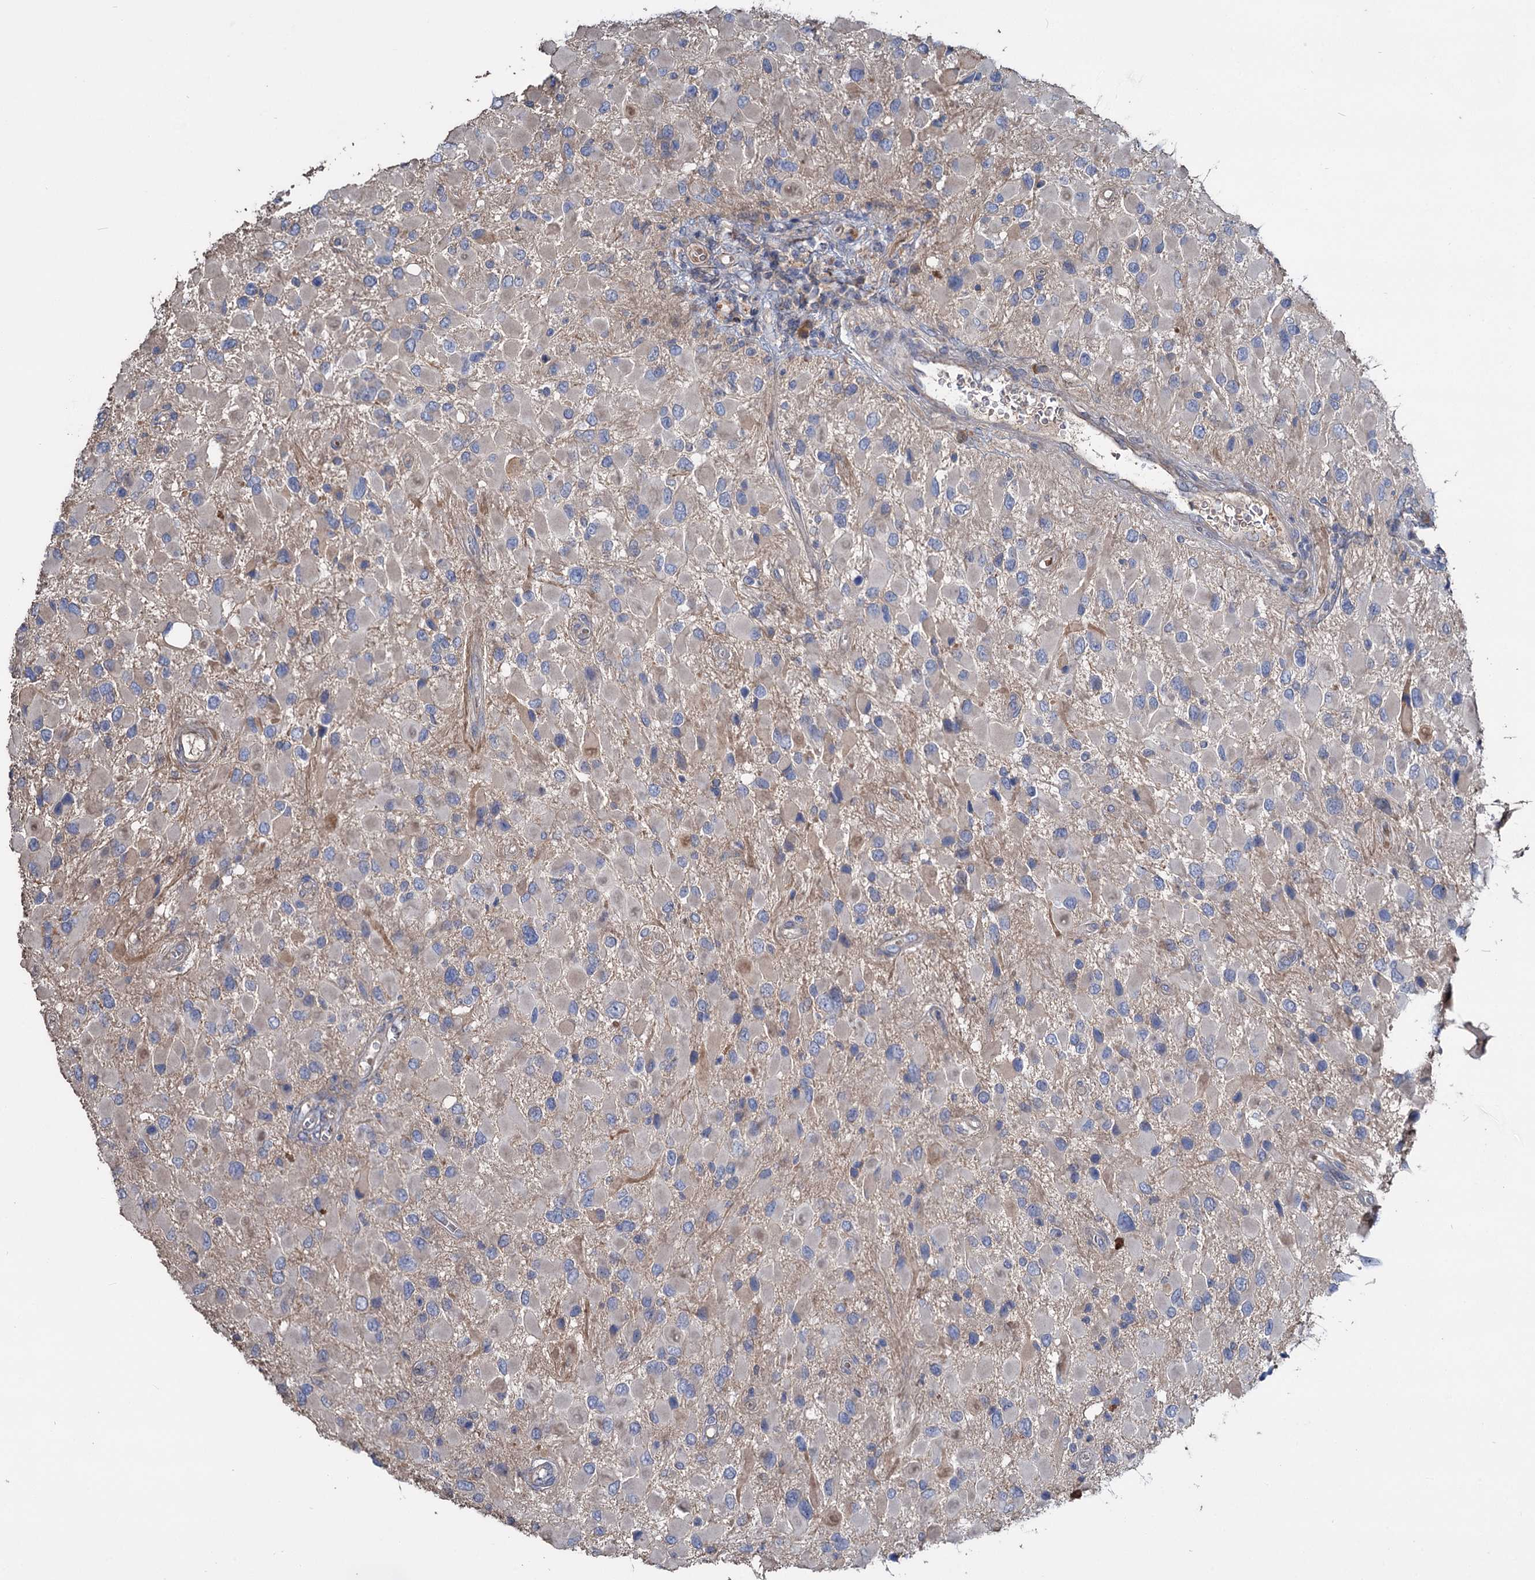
{"staining": {"intensity": "negative", "quantity": "none", "location": "none"}, "tissue": "glioma", "cell_type": "Tumor cells", "image_type": "cancer", "snomed": [{"axis": "morphology", "description": "Glioma, malignant, High grade"}, {"axis": "topography", "description": "Brain"}], "caption": "Tumor cells are negative for protein expression in human malignant high-grade glioma.", "gene": "URAD", "patient": {"sex": "male", "age": 53}}